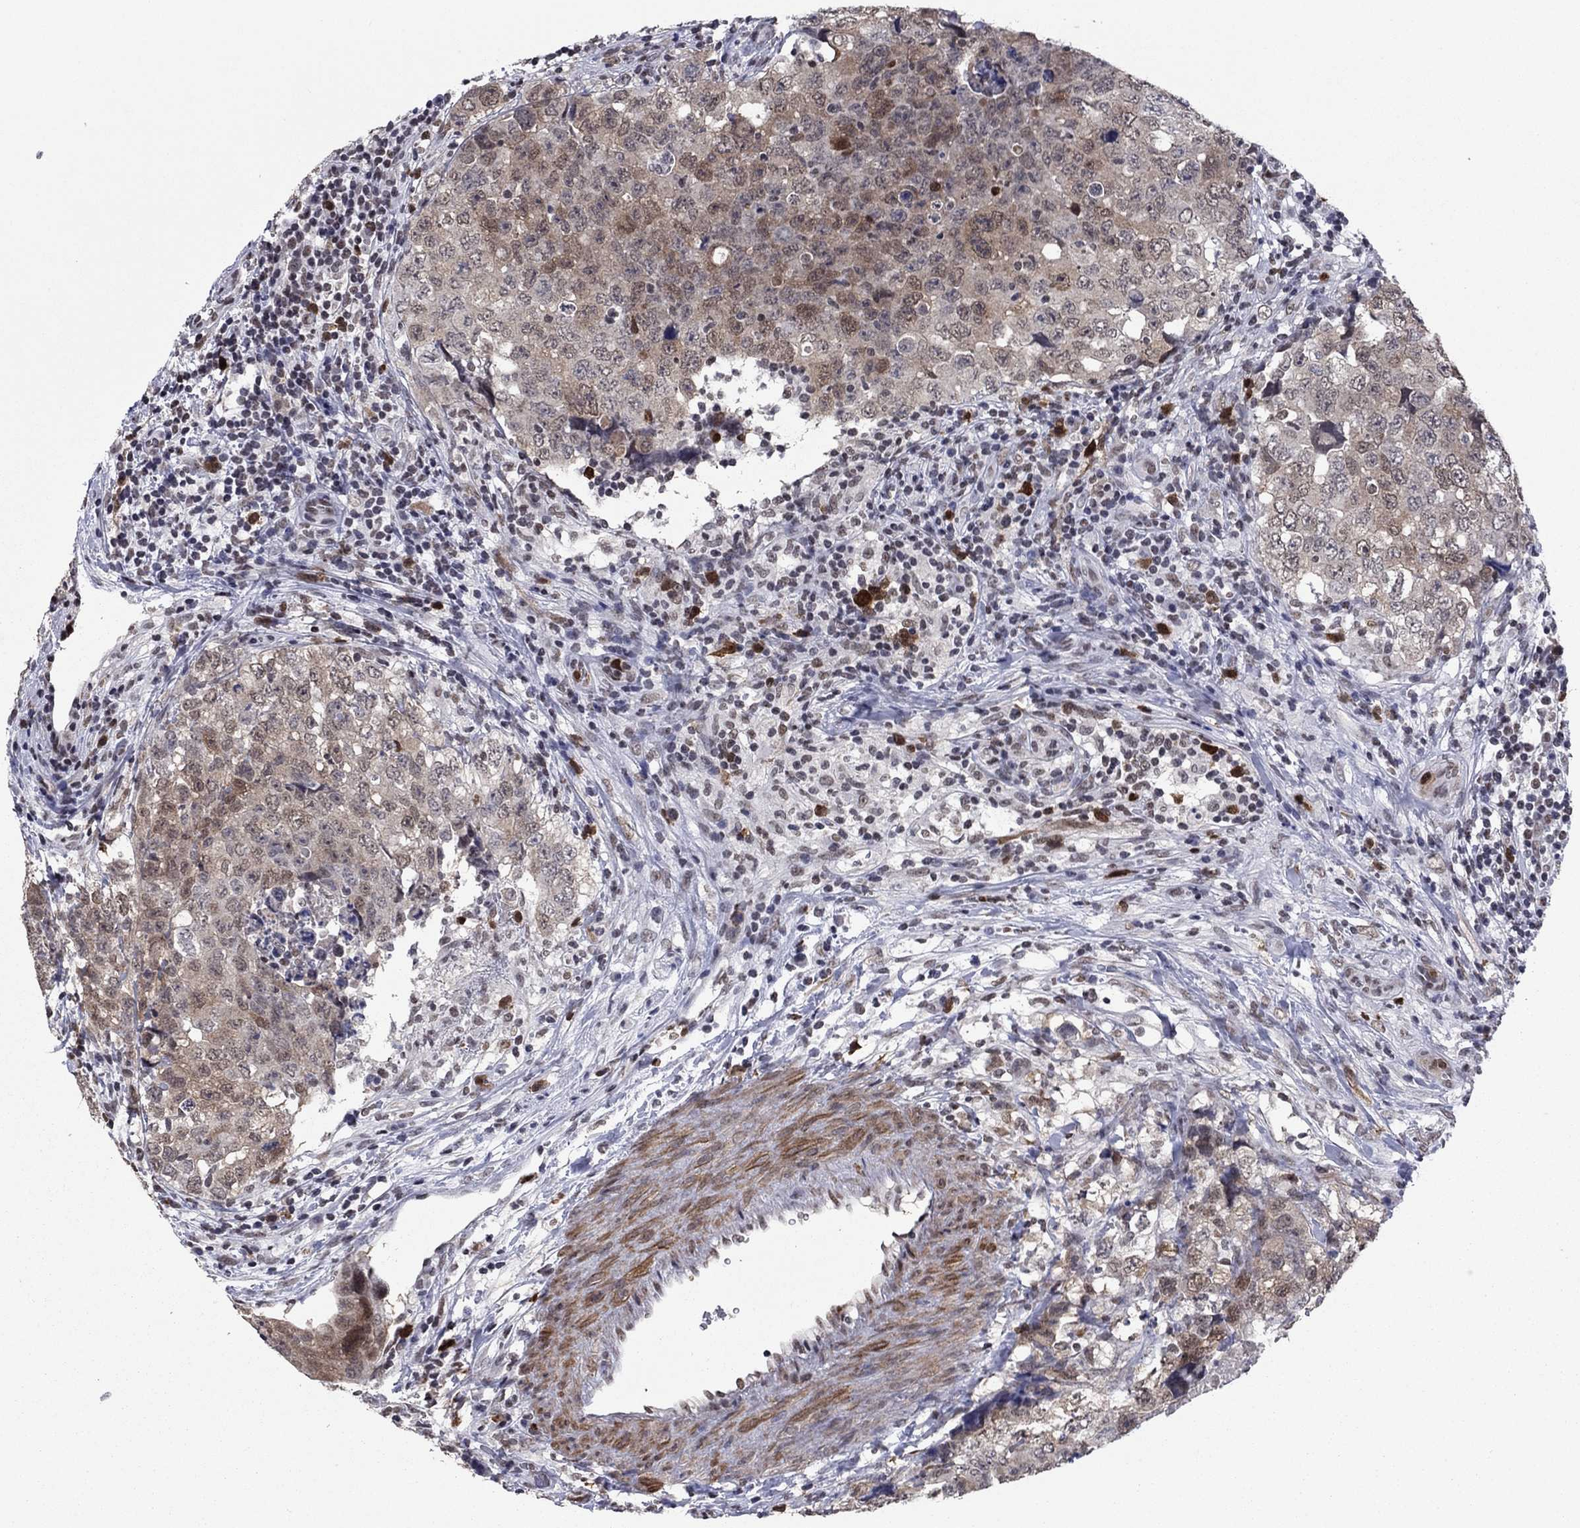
{"staining": {"intensity": "weak", "quantity": "<25%", "location": "cytoplasmic/membranous"}, "tissue": "testis cancer", "cell_type": "Tumor cells", "image_type": "cancer", "snomed": [{"axis": "morphology", "description": "Seminoma, NOS"}, {"axis": "topography", "description": "Testis"}], "caption": "Immunohistochemistry of human testis cancer (seminoma) reveals no positivity in tumor cells. (Immunohistochemistry, brightfield microscopy, high magnification).", "gene": "TYMS", "patient": {"sex": "male", "age": 34}}